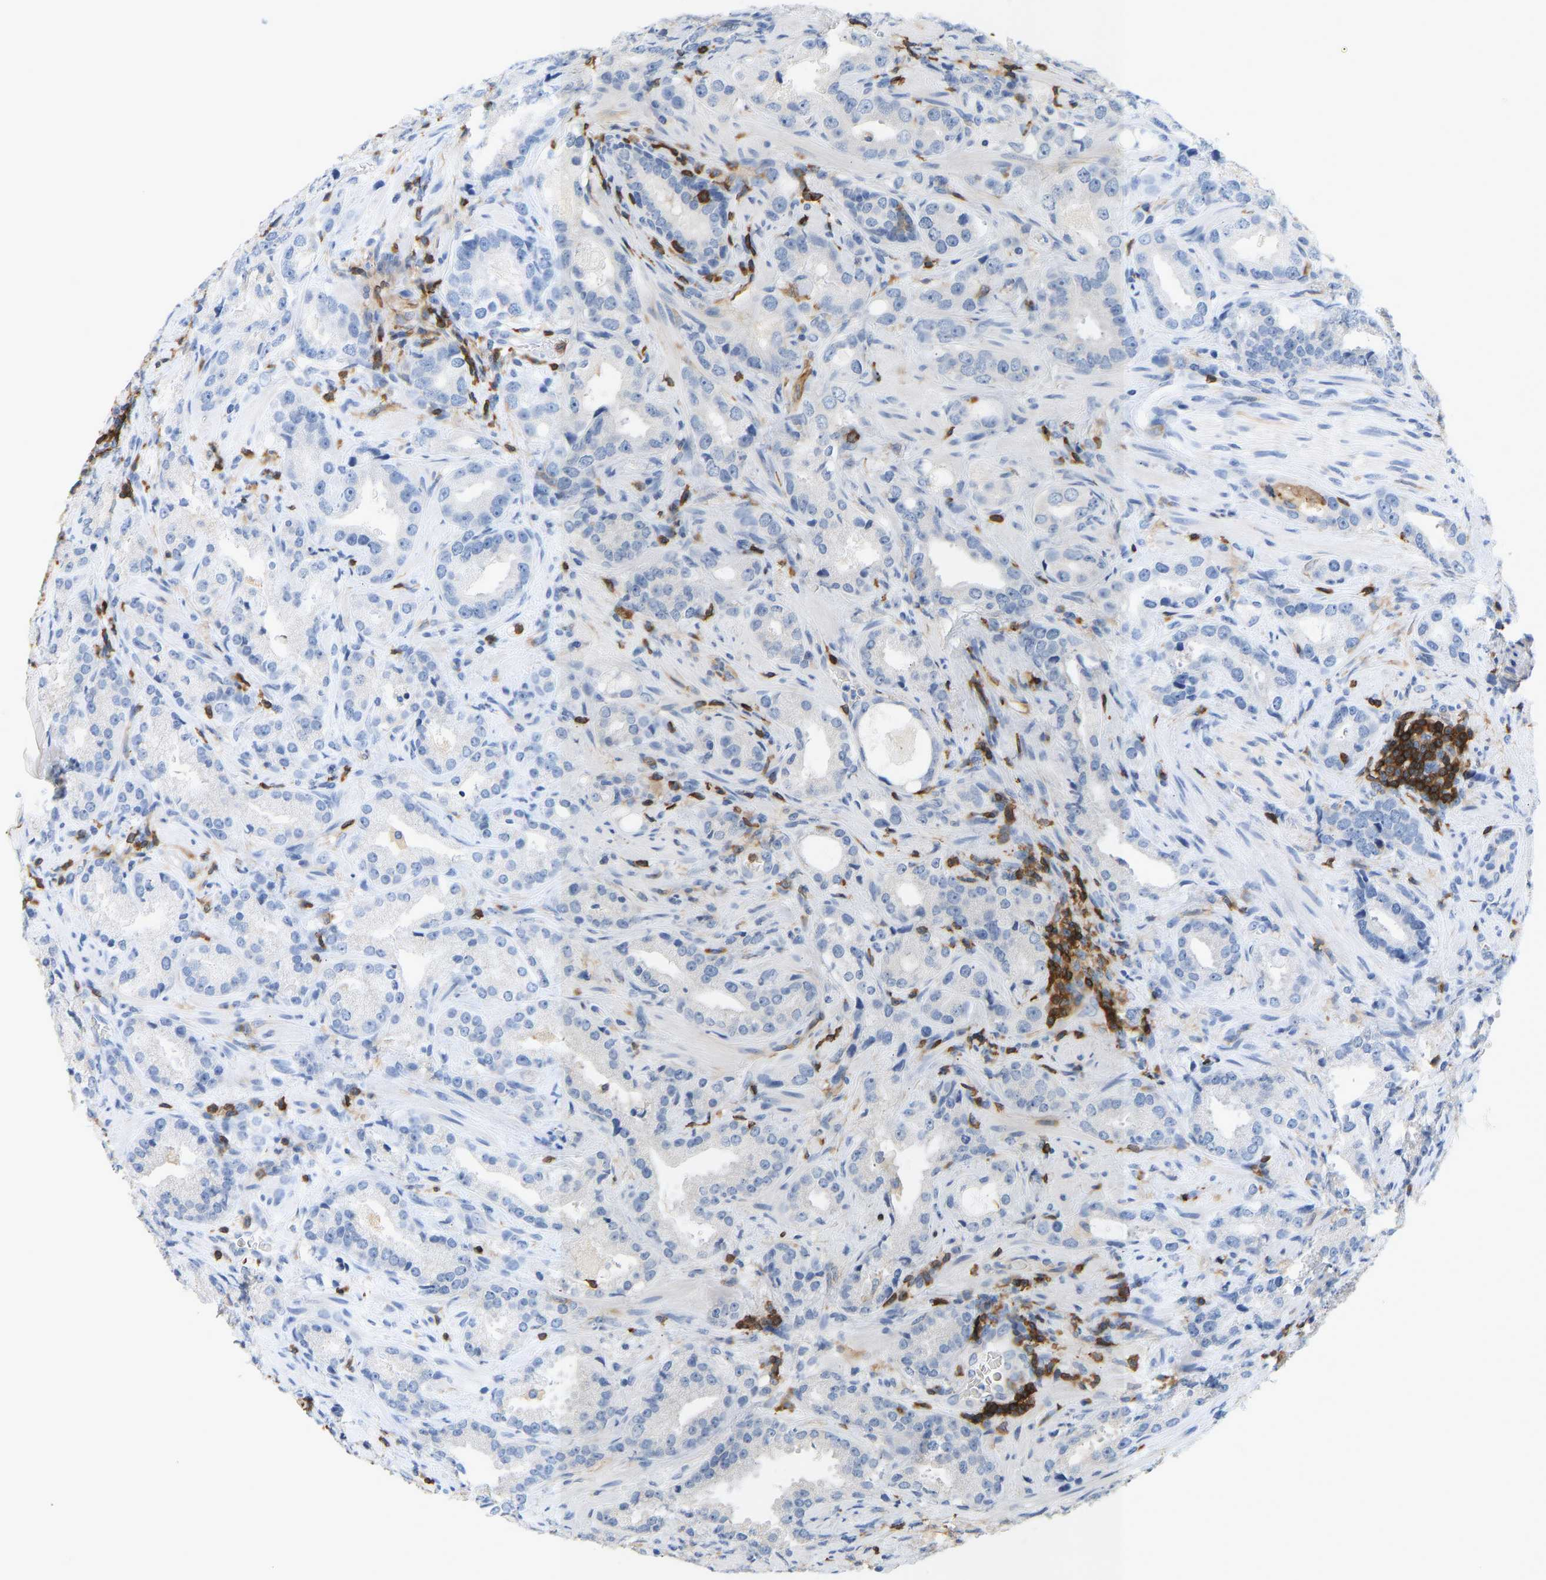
{"staining": {"intensity": "negative", "quantity": "none", "location": "none"}, "tissue": "prostate cancer", "cell_type": "Tumor cells", "image_type": "cancer", "snomed": [{"axis": "morphology", "description": "Adenocarcinoma, High grade"}, {"axis": "topography", "description": "Prostate"}], "caption": "IHC photomicrograph of high-grade adenocarcinoma (prostate) stained for a protein (brown), which shows no expression in tumor cells.", "gene": "EVL", "patient": {"sex": "male", "age": 63}}